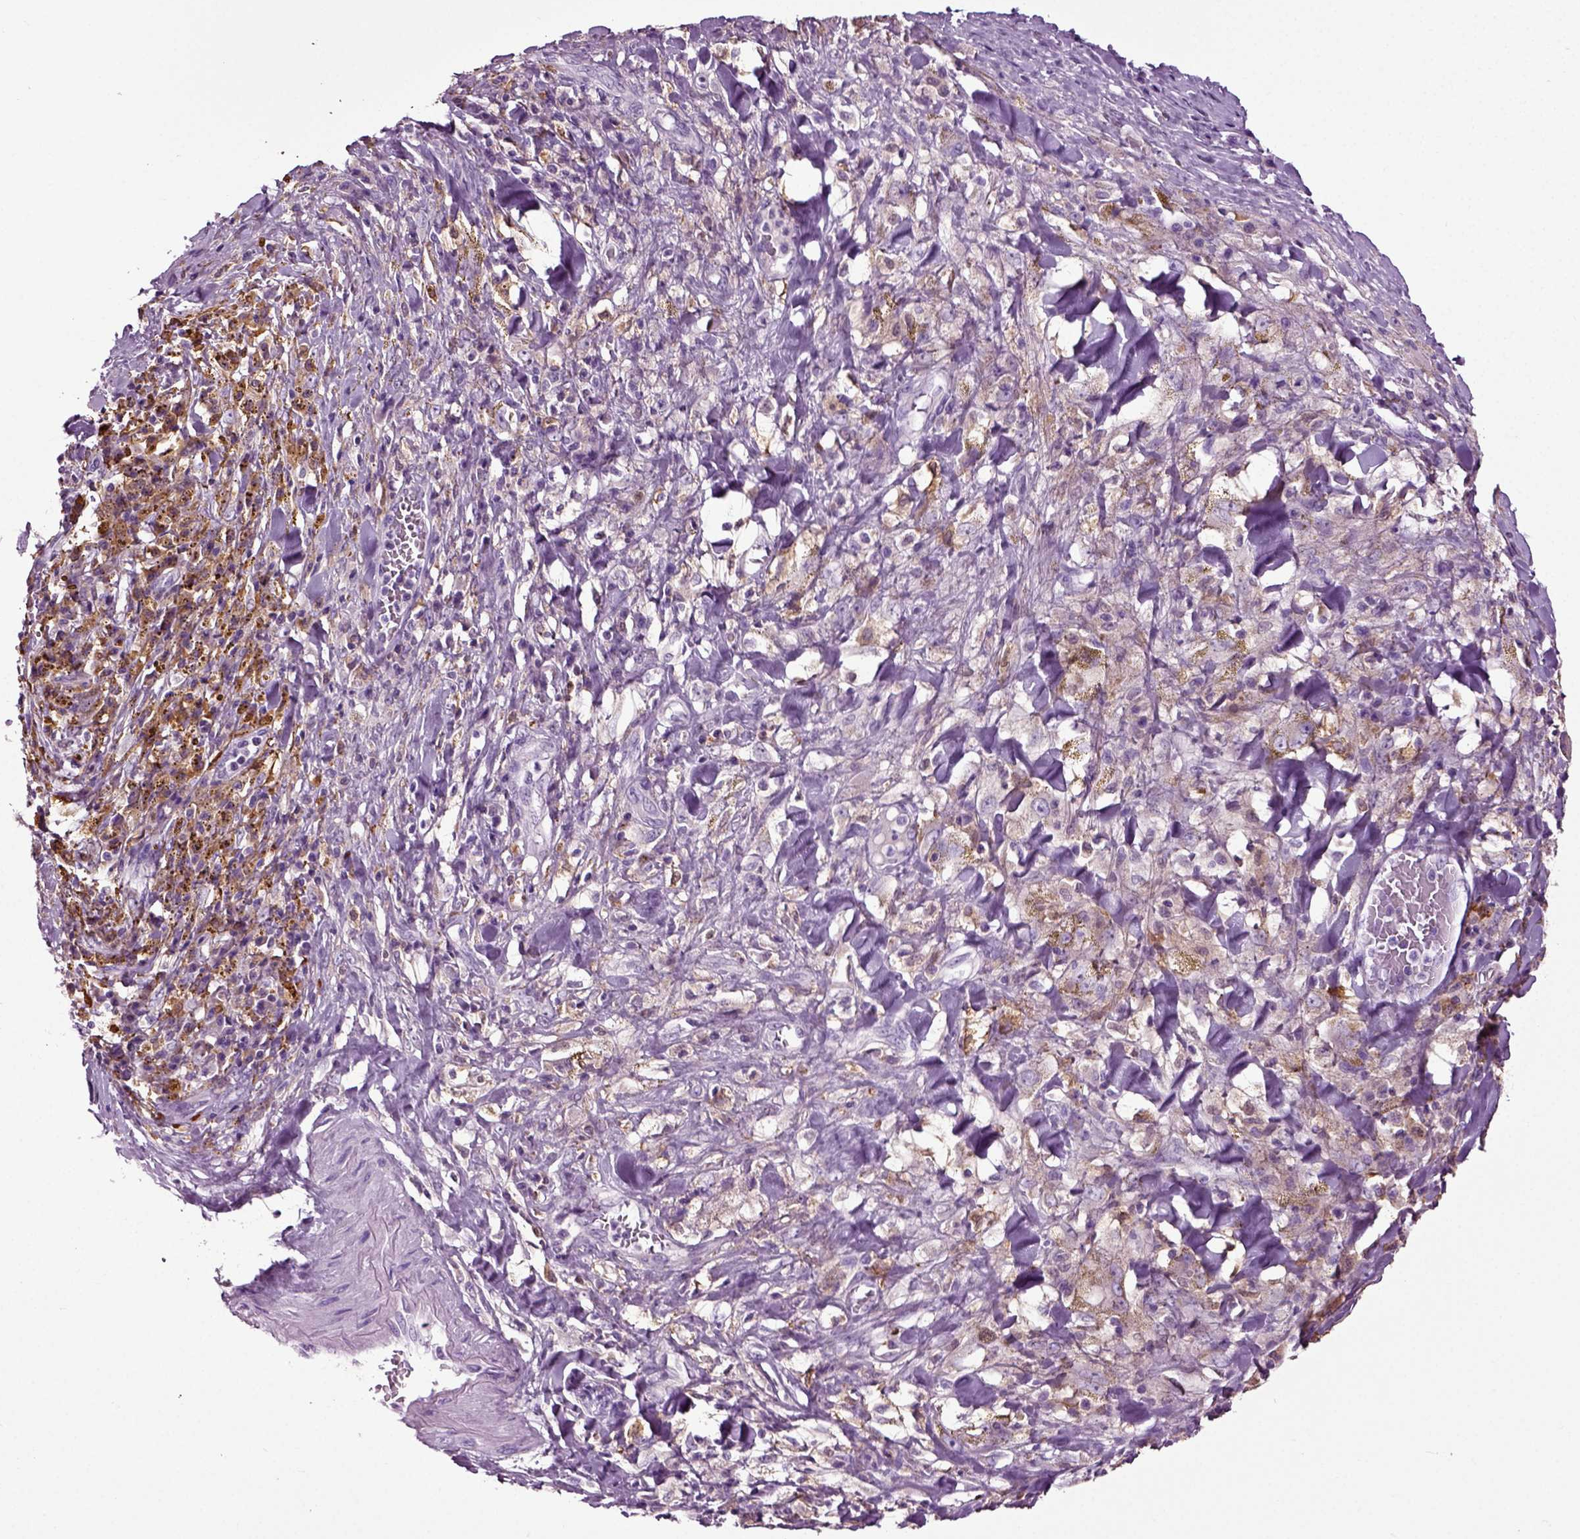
{"staining": {"intensity": "negative", "quantity": "none", "location": "none"}, "tissue": "melanoma", "cell_type": "Tumor cells", "image_type": "cancer", "snomed": [{"axis": "morphology", "description": "Malignant melanoma, NOS"}, {"axis": "topography", "description": "Skin"}], "caption": "This is an immunohistochemistry (IHC) image of human melanoma. There is no expression in tumor cells.", "gene": "DNAH10", "patient": {"sex": "female", "age": 91}}